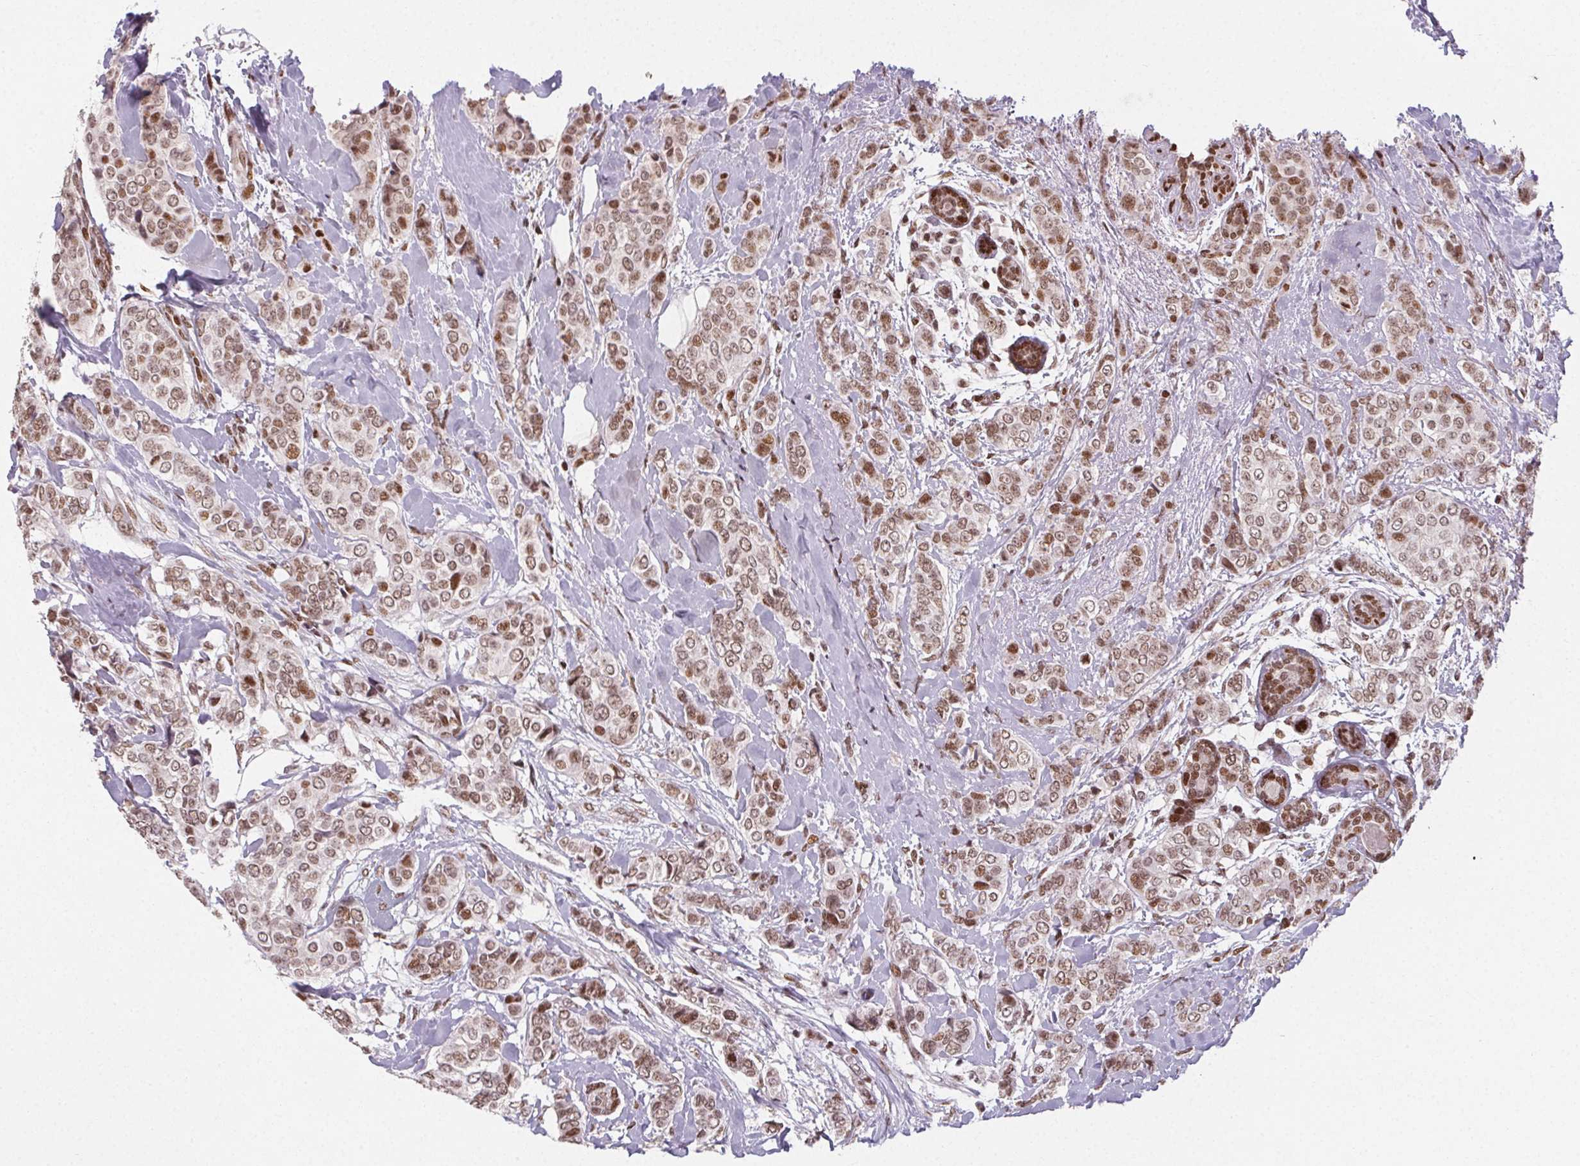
{"staining": {"intensity": "moderate", "quantity": ">75%", "location": "nuclear"}, "tissue": "breast cancer", "cell_type": "Tumor cells", "image_type": "cancer", "snomed": [{"axis": "morphology", "description": "Lobular carcinoma"}, {"axis": "topography", "description": "Breast"}], "caption": "Breast cancer stained with immunohistochemistry (IHC) exhibits moderate nuclear positivity in about >75% of tumor cells.", "gene": "KMT2A", "patient": {"sex": "female", "age": 51}}